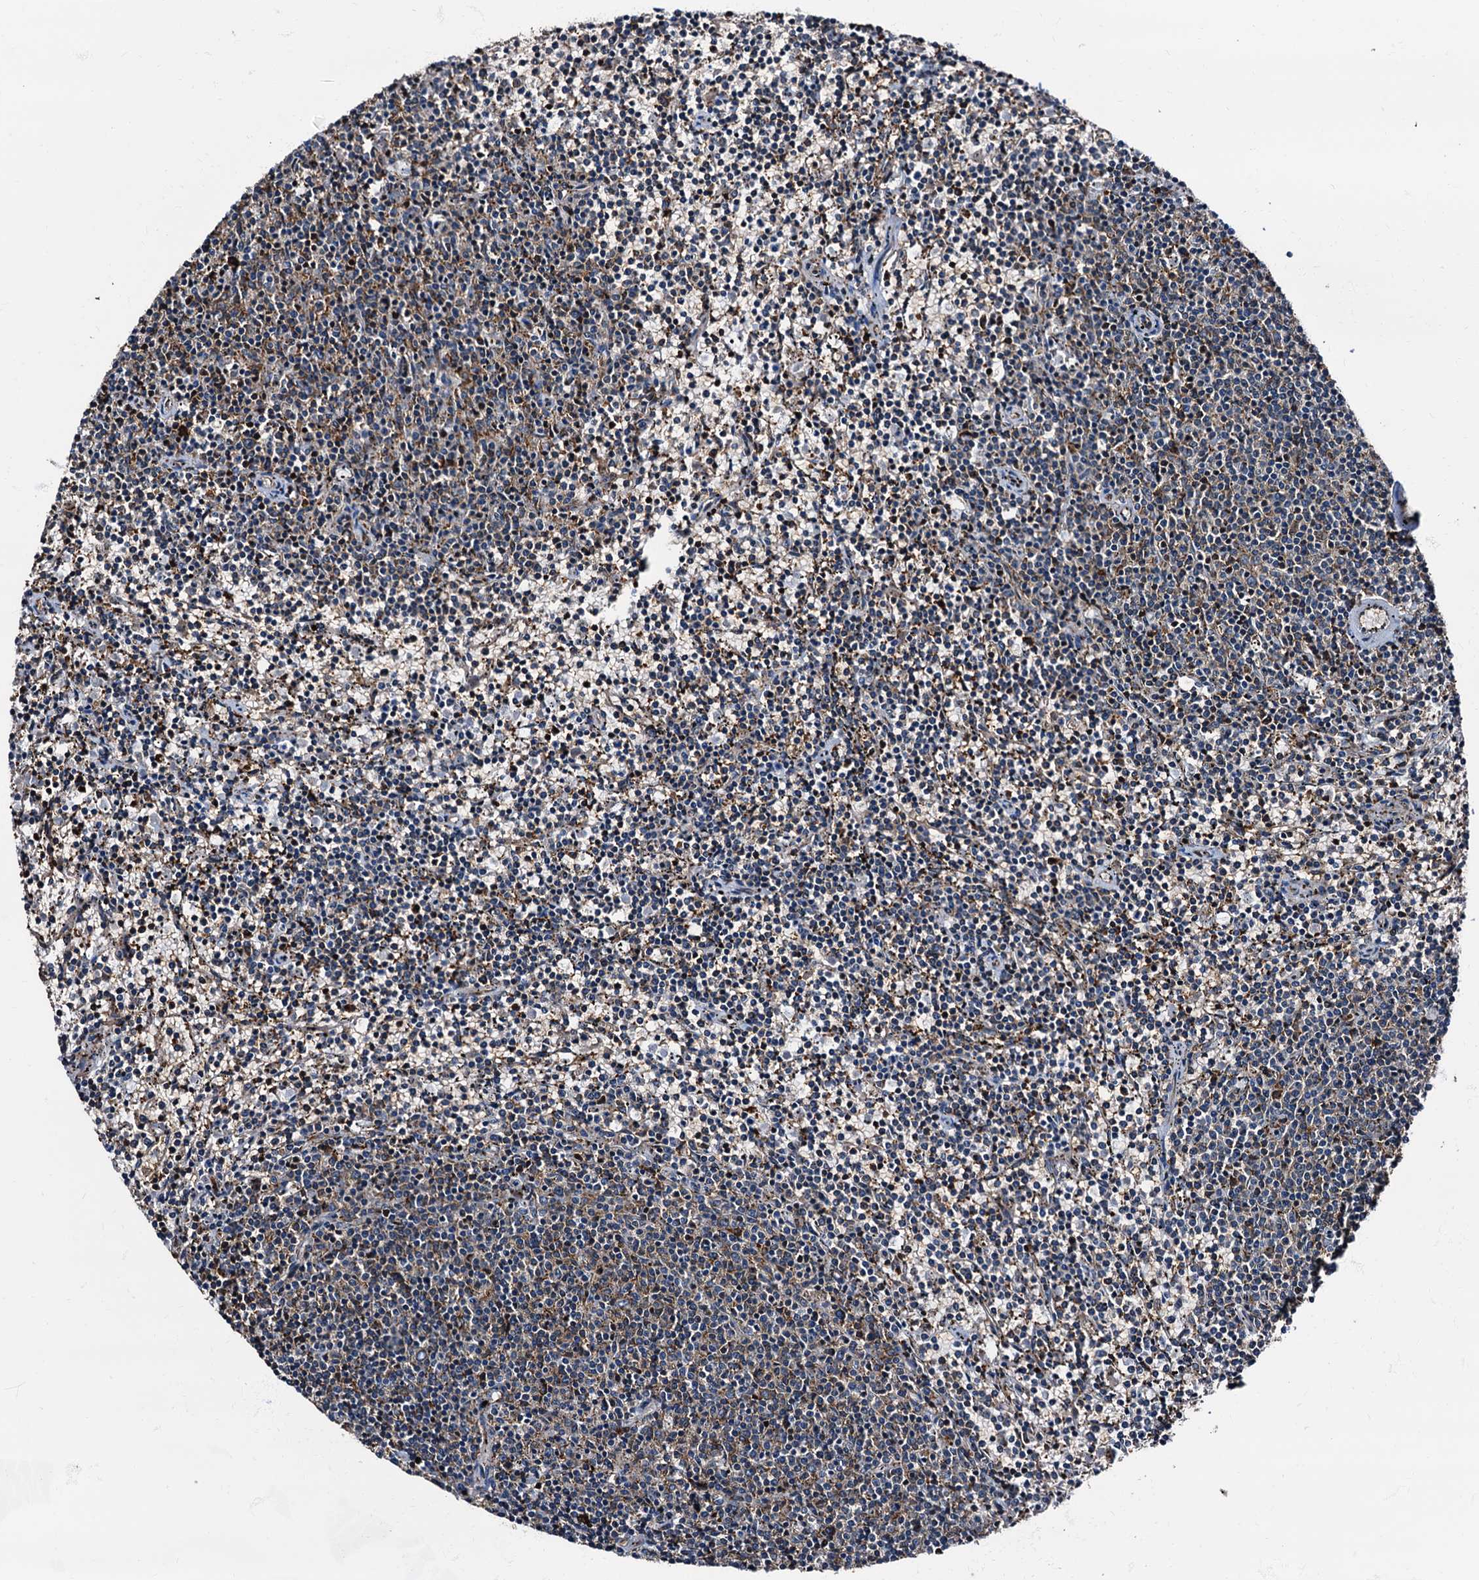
{"staining": {"intensity": "moderate", "quantity": "25%-75%", "location": "cytoplasmic/membranous"}, "tissue": "lymphoma", "cell_type": "Tumor cells", "image_type": "cancer", "snomed": [{"axis": "morphology", "description": "Malignant lymphoma, non-Hodgkin's type, Low grade"}, {"axis": "topography", "description": "Spleen"}], "caption": "This micrograph exhibits lymphoma stained with immunohistochemistry (IHC) to label a protein in brown. The cytoplasmic/membranous of tumor cells show moderate positivity for the protein. Nuclei are counter-stained blue.", "gene": "ATP2C1", "patient": {"sex": "female", "age": 50}}